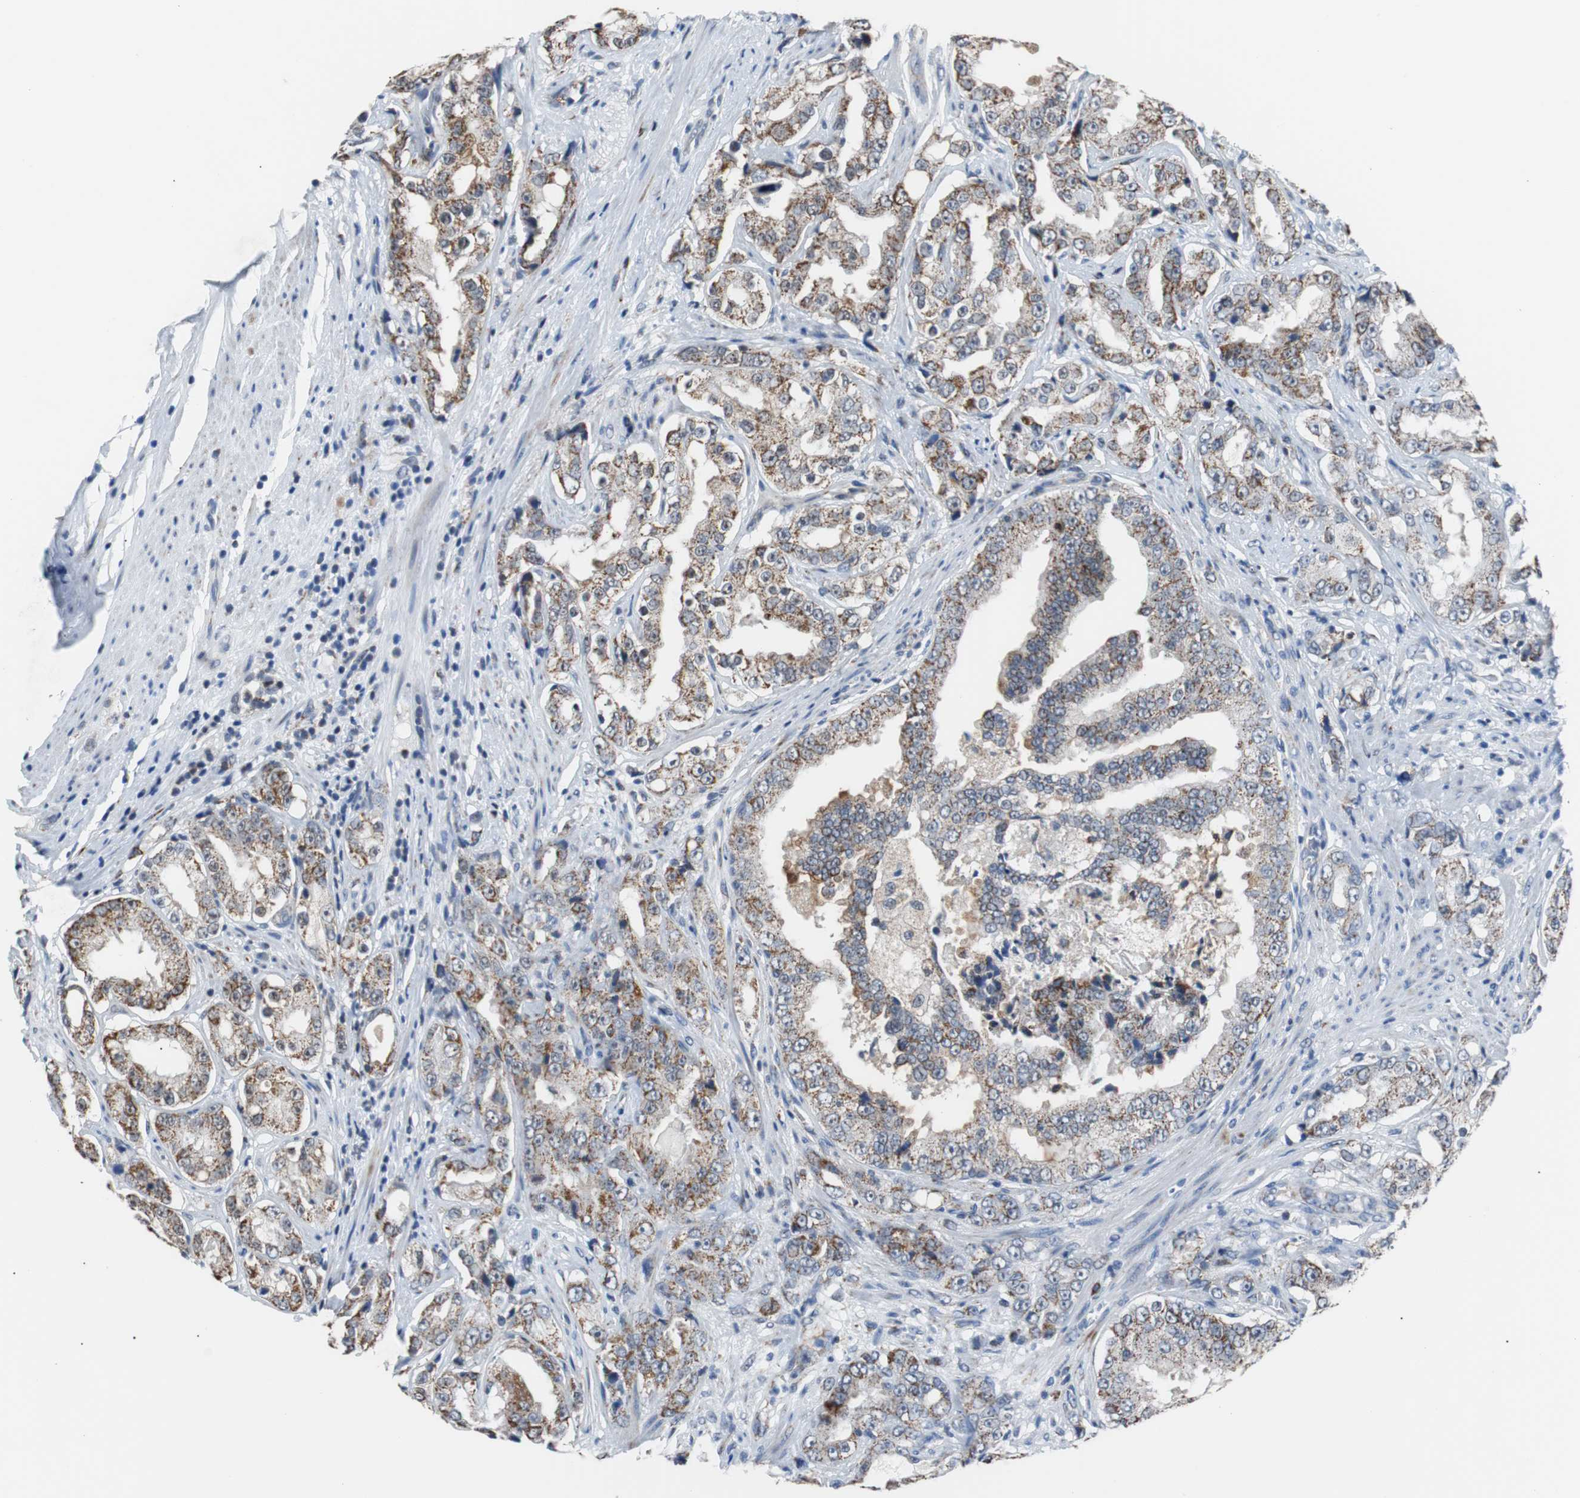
{"staining": {"intensity": "moderate", "quantity": ">75%", "location": "cytoplasmic/membranous"}, "tissue": "prostate cancer", "cell_type": "Tumor cells", "image_type": "cancer", "snomed": [{"axis": "morphology", "description": "Adenocarcinoma, High grade"}, {"axis": "topography", "description": "Prostate"}], "caption": "The image demonstrates a brown stain indicating the presence of a protein in the cytoplasmic/membranous of tumor cells in prostate cancer (high-grade adenocarcinoma).", "gene": "PITRM1", "patient": {"sex": "male", "age": 73}}